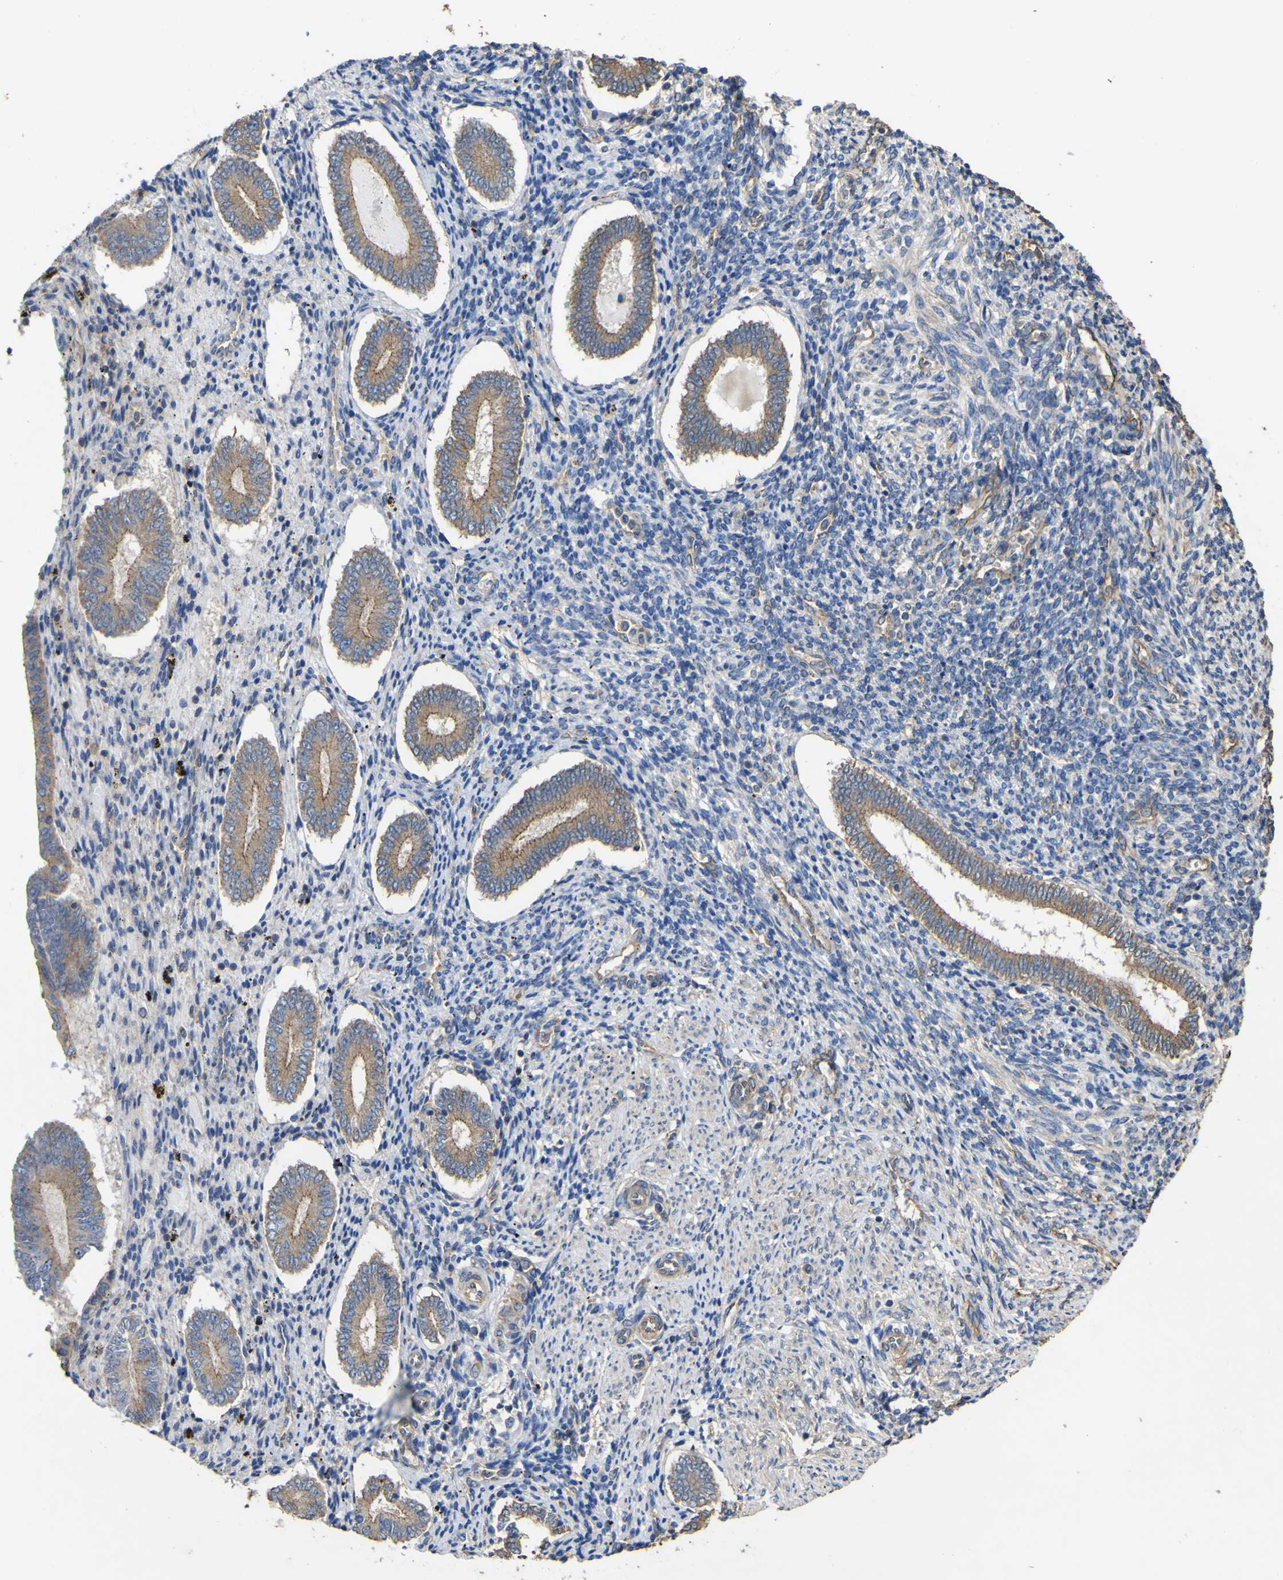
{"staining": {"intensity": "weak", "quantity": "25%-75%", "location": "cytoplasmic/membranous"}, "tissue": "endometrium", "cell_type": "Cells in endometrial stroma", "image_type": "normal", "snomed": [{"axis": "morphology", "description": "Normal tissue, NOS"}, {"axis": "topography", "description": "Endometrium"}], "caption": "A photomicrograph of human endometrium stained for a protein displays weak cytoplasmic/membranous brown staining in cells in endometrial stroma. (DAB (3,3'-diaminobenzidine) = brown stain, brightfield microscopy at high magnification).", "gene": "TNFSF15", "patient": {"sex": "female", "age": 42}}